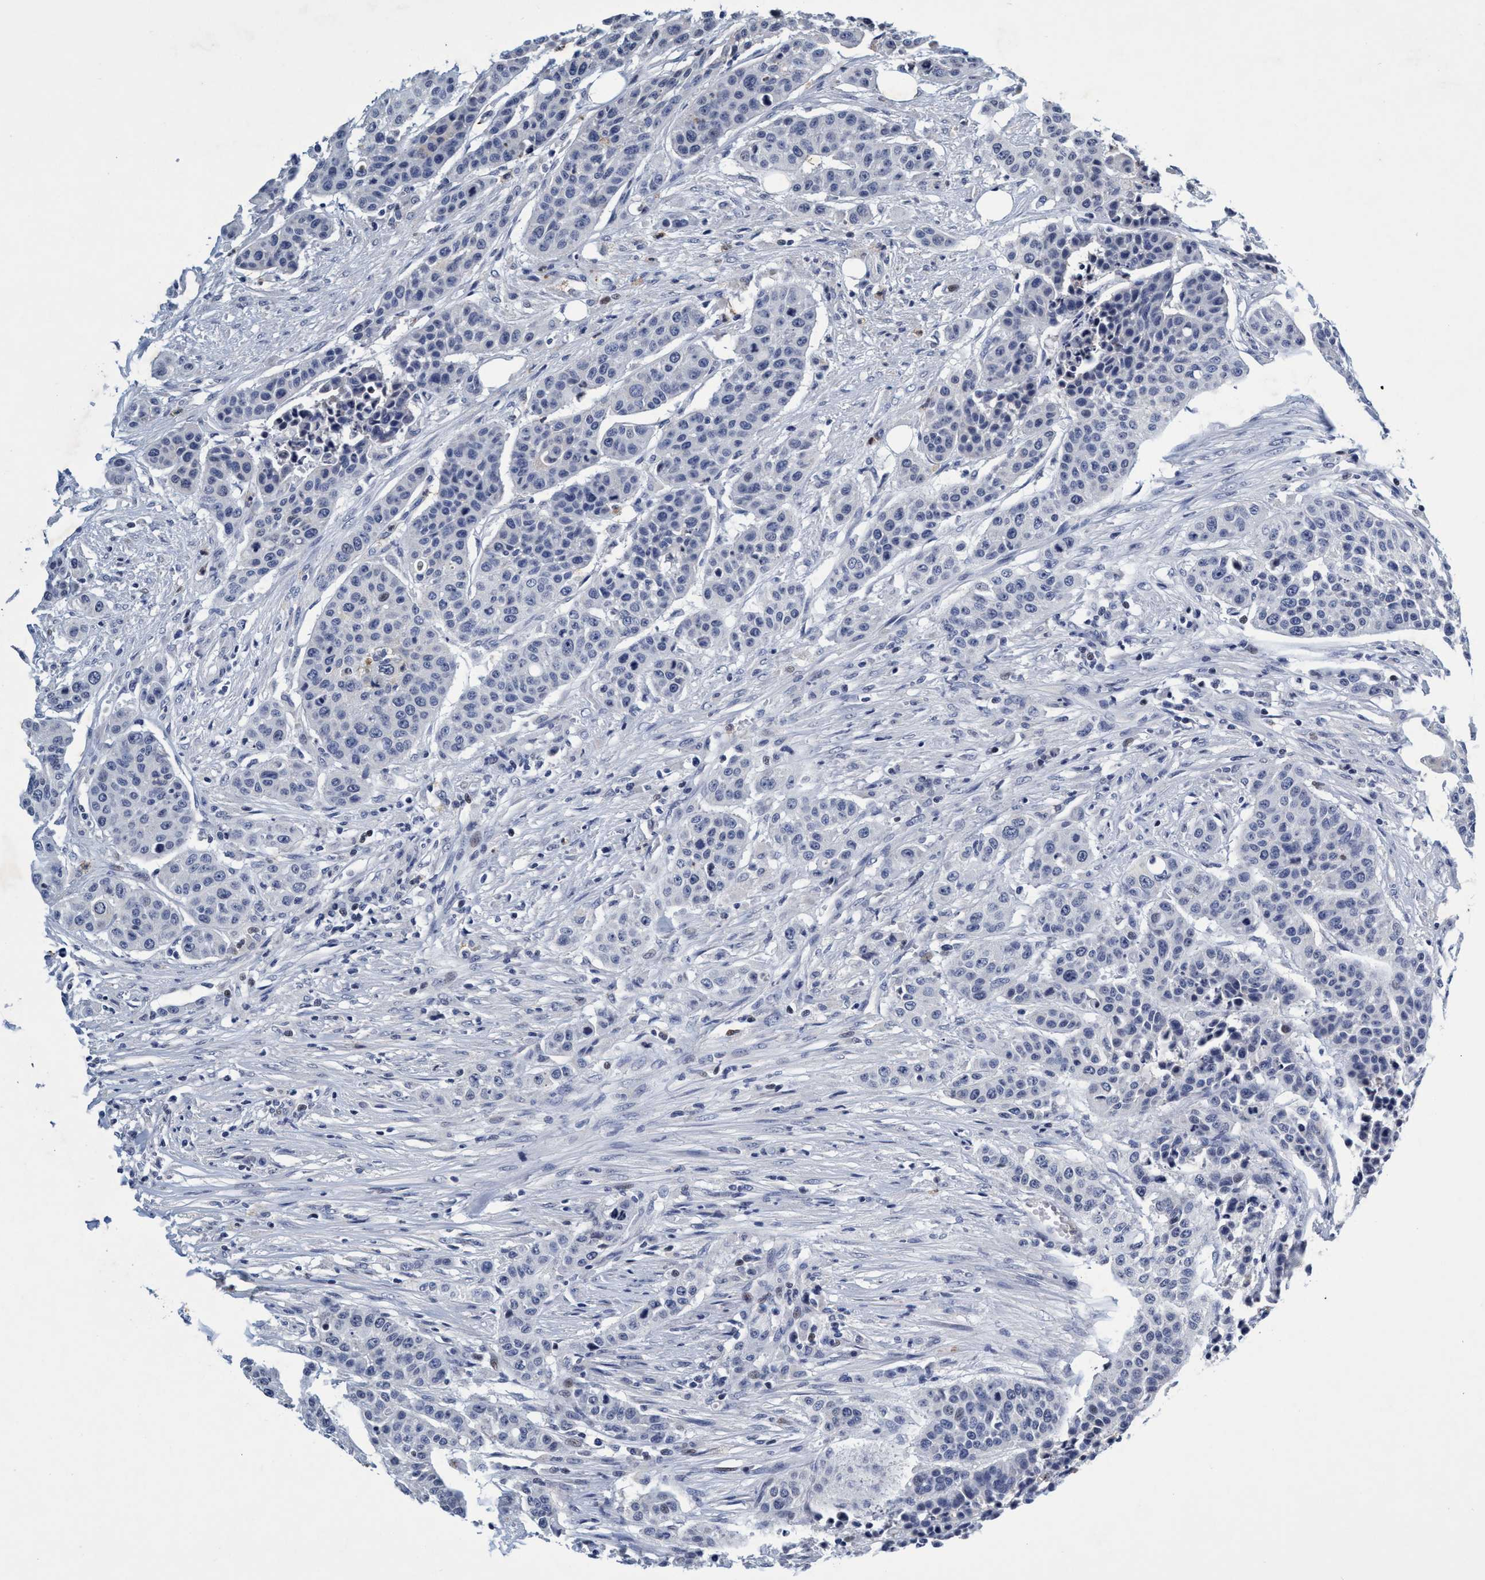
{"staining": {"intensity": "negative", "quantity": "none", "location": "none"}, "tissue": "urothelial cancer", "cell_type": "Tumor cells", "image_type": "cancer", "snomed": [{"axis": "morphology", "description": "Urothelial carcinoma, High grade"}, {"axis": "topography", "description": "Urinary bladder"}], "caption": "DAB immunohistochemical staining of human urothelial cancer shows no significant expression in tumor cells. Nuclei are stained in blue.", "gene": "GRB14", "patient": {"sex": "male", "age": 74}}